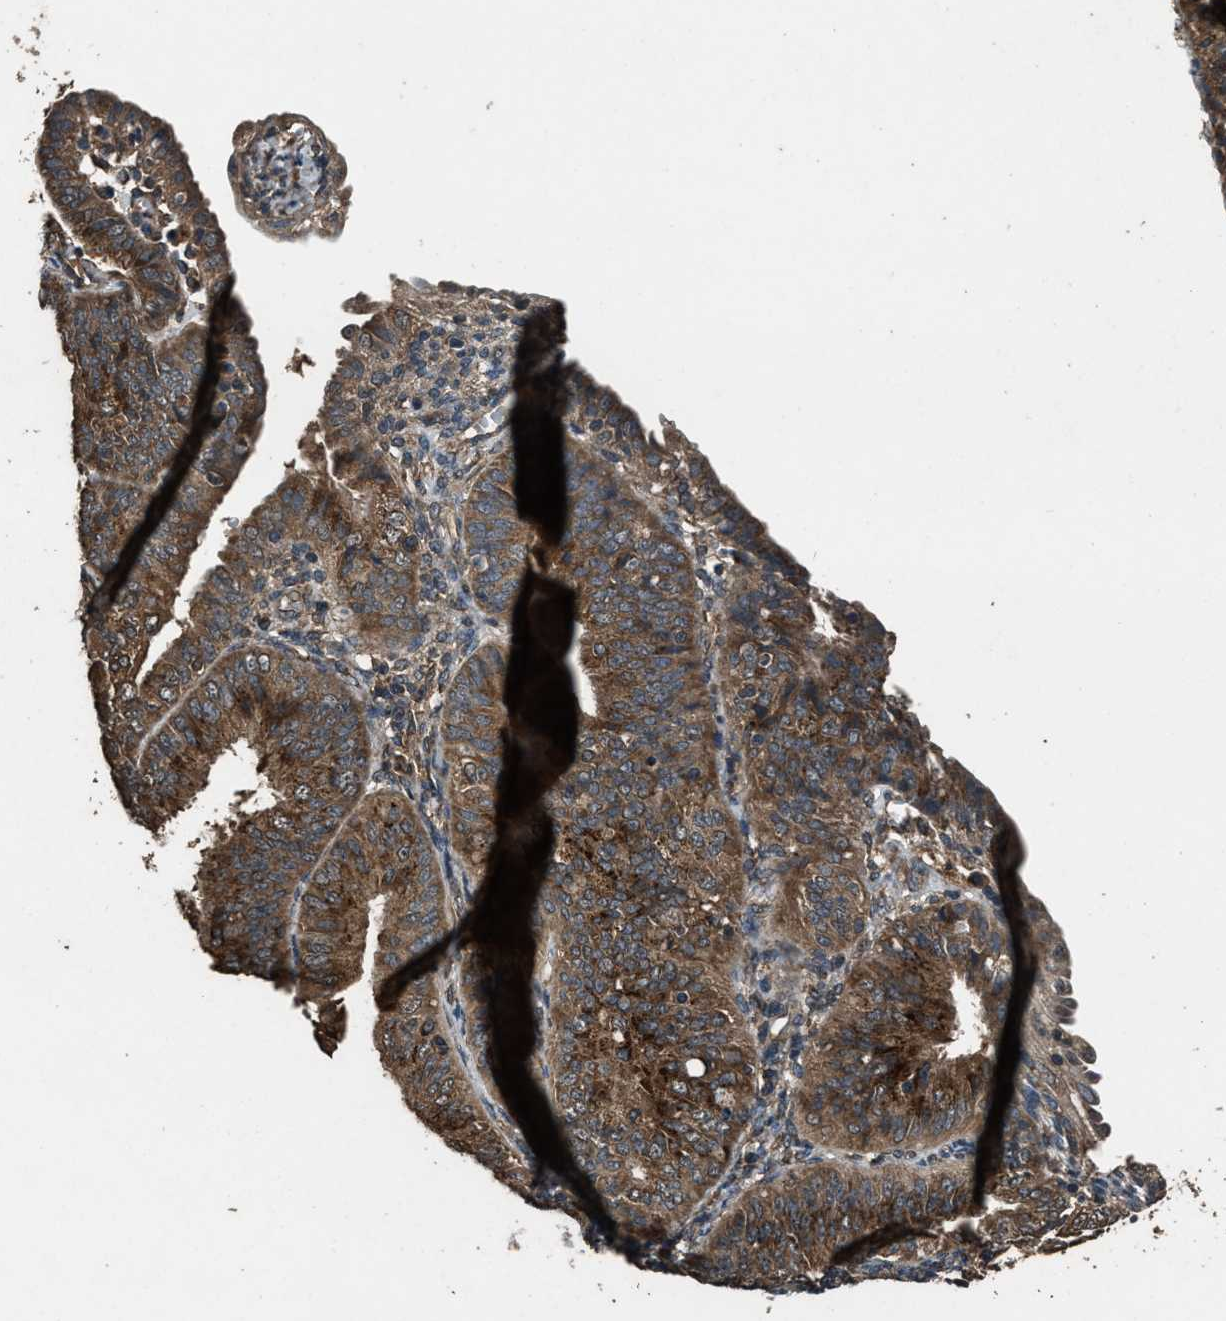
{"staining": {"intensity": "strong", "quantity": ">75%", "location": "cytoplasmic/membranous"}, "tissue": "endometrial cancer", "cell_type": "Tumor cells", "image_type": "cancer", "snomed": [{"axis": "morphology", "description": "Adenocarcinoma, NOS"}, {"axis": "topography", "description": "Endometrium"}], "caption": "The immunohistochemical stain shows strong cytoplasmic/membranous staining in tumor cells of endometrial cancer (adenocarcinoma) tissue.", "gene": "SLC38A10", "patient": {"sex": "female", "age": 58}}